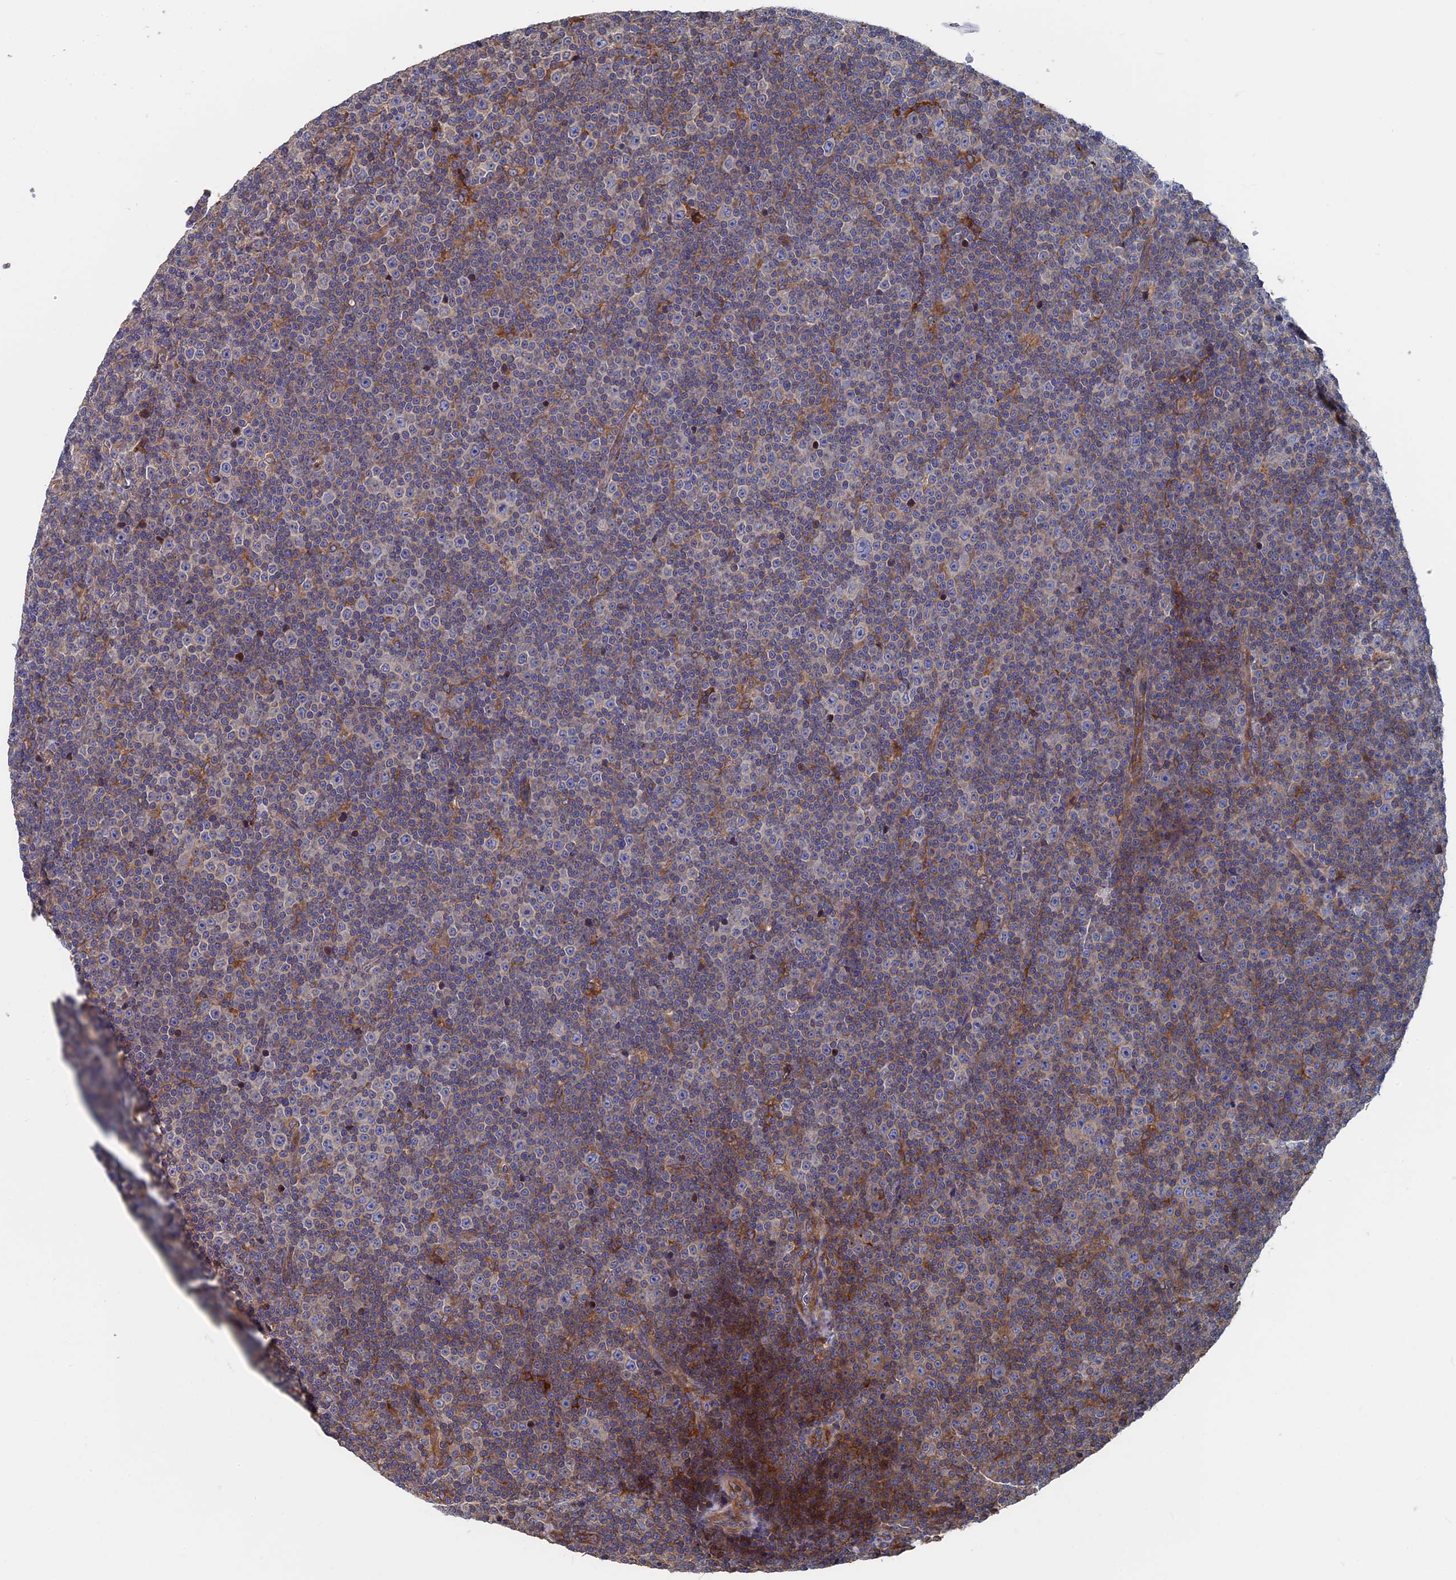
{"staining": {"intensity": "weak", "quantity": "<25%", "location": "cytoplasmic/membranous"}, "tissue": "lymphoma", "cell_type": "Tumor cells", "image_type": "cancer", "snomed": [{"axis": "morphology", "description": "Malignant lymphoma, non-Hodgkin's type, Low grade"}, {"axis": "topography", "description": "Lymph node"}], "caption": "The IHC image has no significant staining in tumor cells of lymphoma tissue.", "gene": "DNAJC3", "patient": {"sex": "female", "age": 67}}